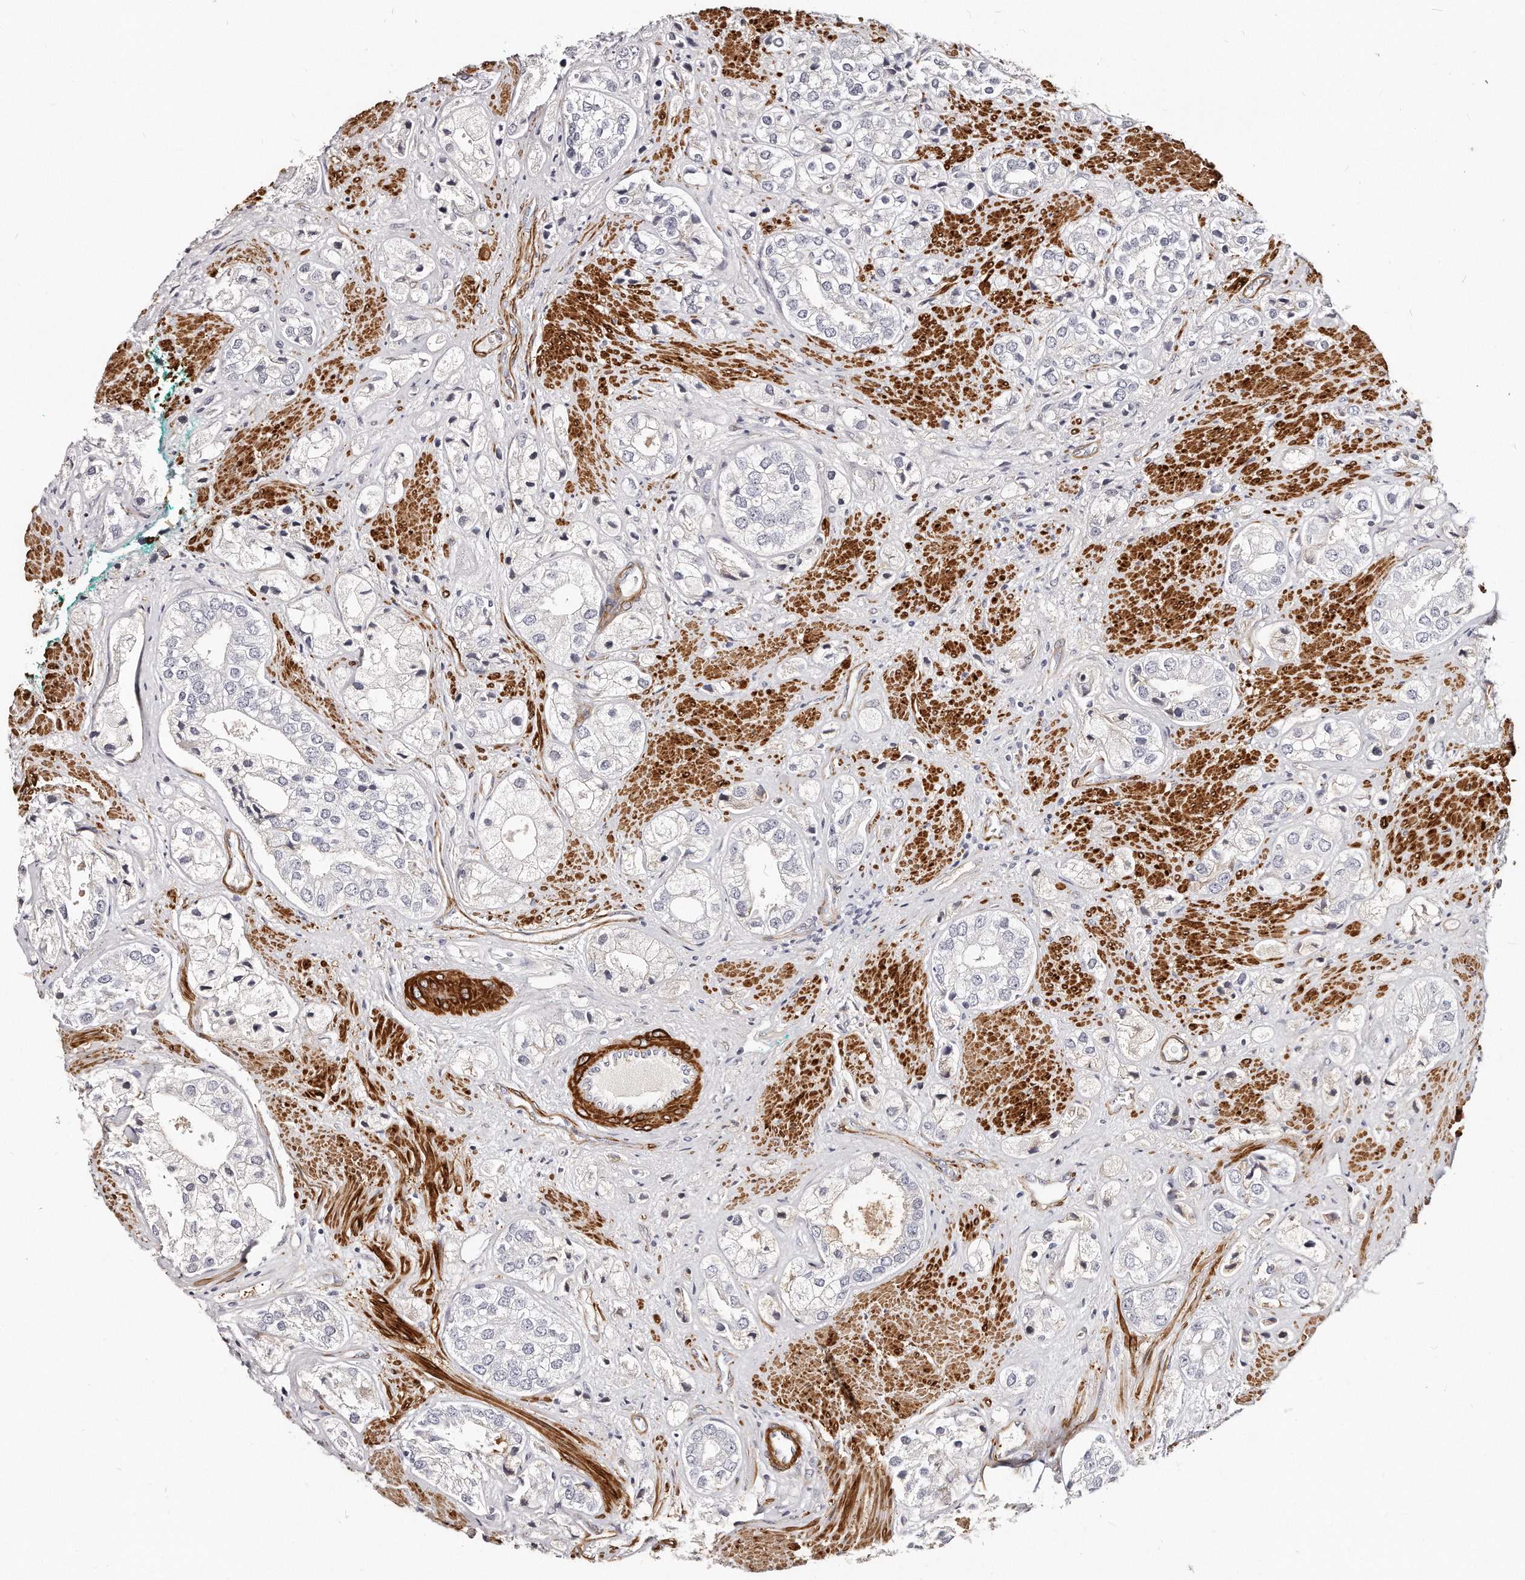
{"staining": {"intensity": "negative", "quantity": "none", "location": "none"}, "tissue": "prostate cancer", "cell_type": "Tumor cells", "image_type": "cancer", "snomed": [{"axis": "morphology", "description": "Adenocarcinoma, High grade"}, {"axis": "topography", "description": "Prostate"}], "caption": "This is a histopathology image of immunohistochemistry staining of high-grade adenocarcinoma (prostate), which shows no expression in tumor cells.", "gene": "LMOD1", "patient": {"sex": "male", "age": 50}}